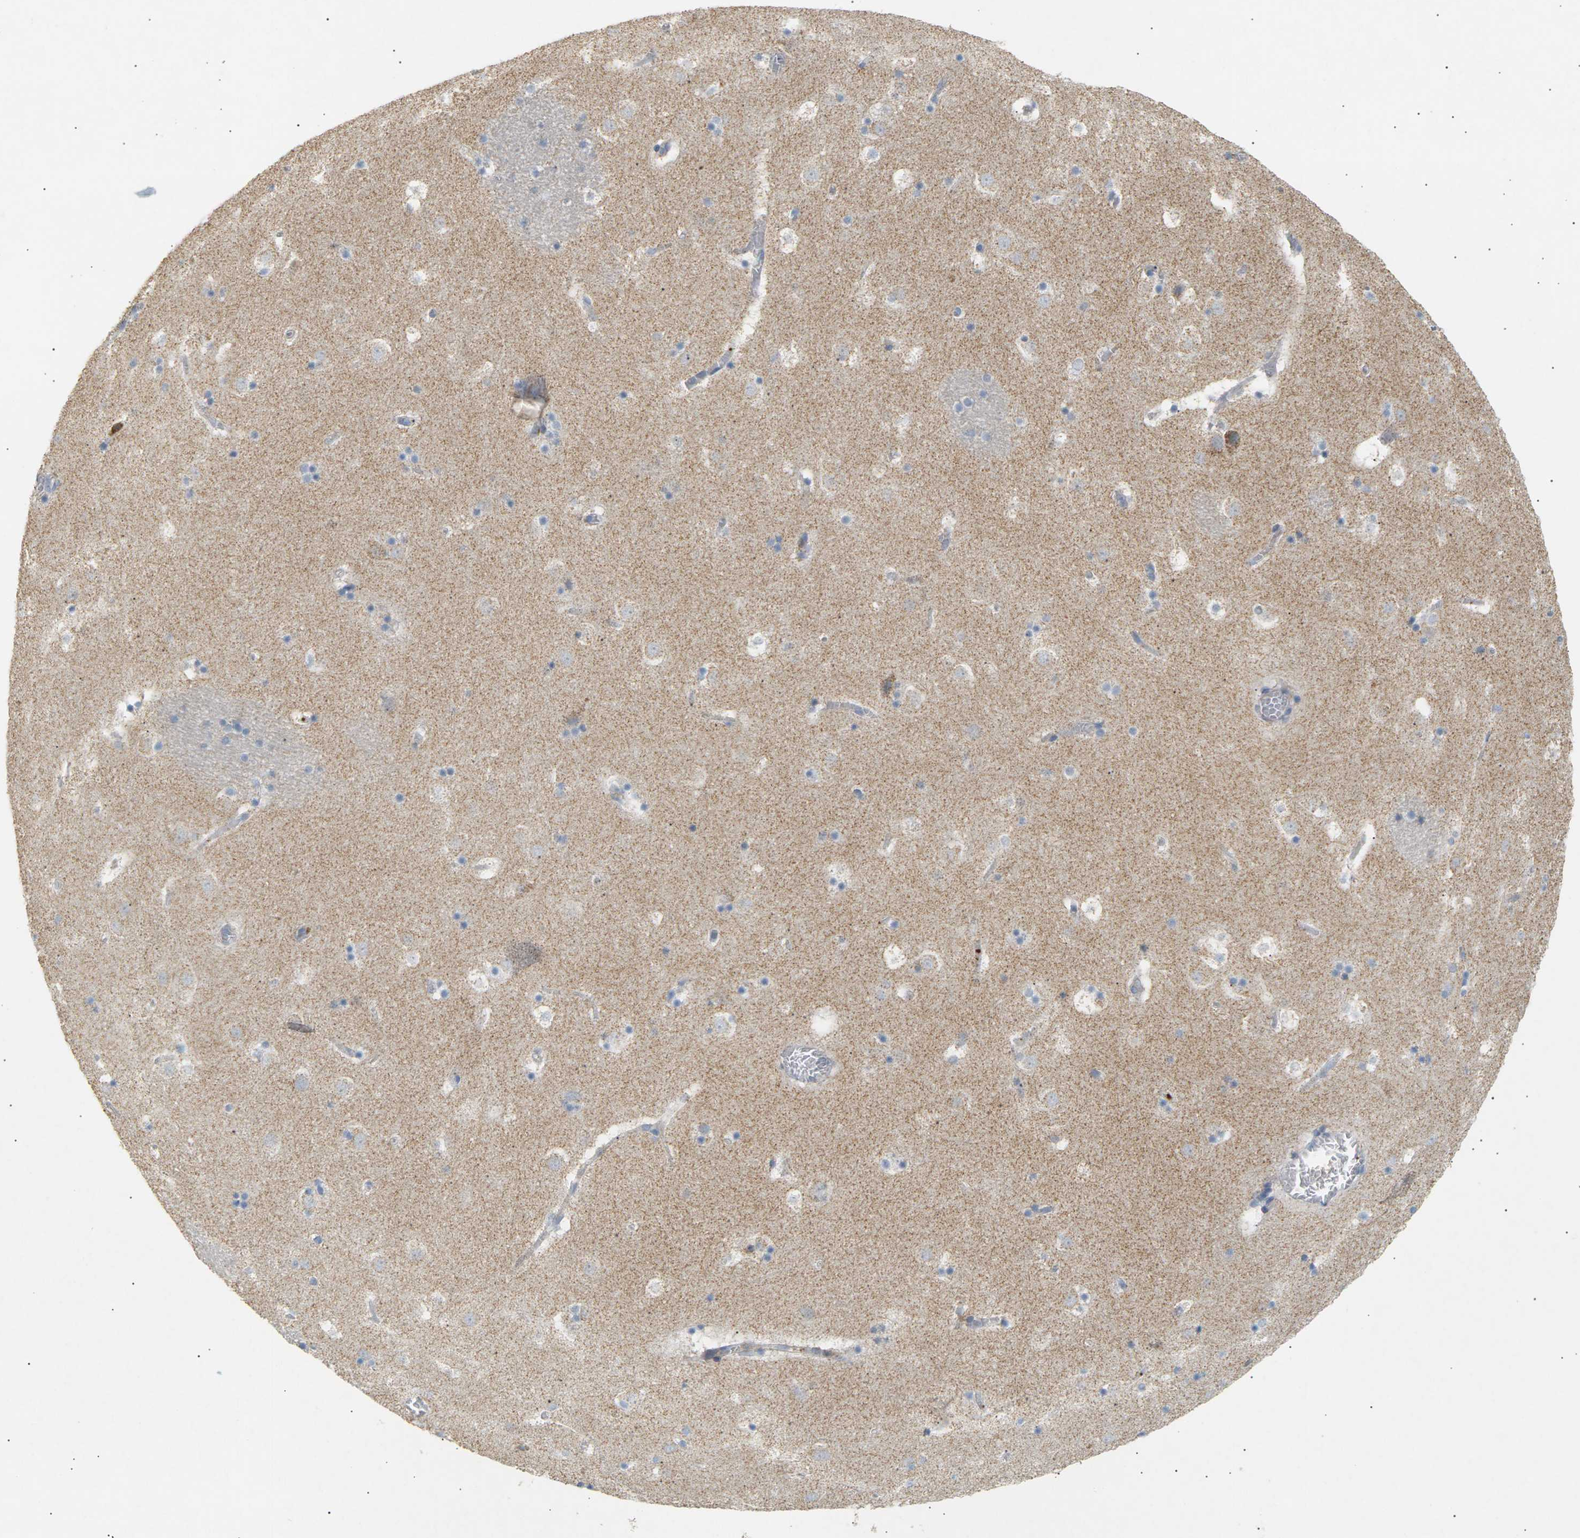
{"staining": {"intensity": "negative", "quantity": "none", "location": "none"}, "tissue": "caudate", "cell_type": "Glial cells", "image_type": "normal", "snomed": [{"axis": "morphology", "description": "Normal tissue, NOS"}, {"axis": "topography", "description": "Lateral ventricle wall"}], "caption": "DAB immunohistochemical staining of normal human caudate demonstrates no significant expression in glial cells. (DAB (3,3'-diaminobenzidine) IHC with hematoxylin counter stain).", "gene": "LIME1", "patient": {"sex": "male", "age": 45}}